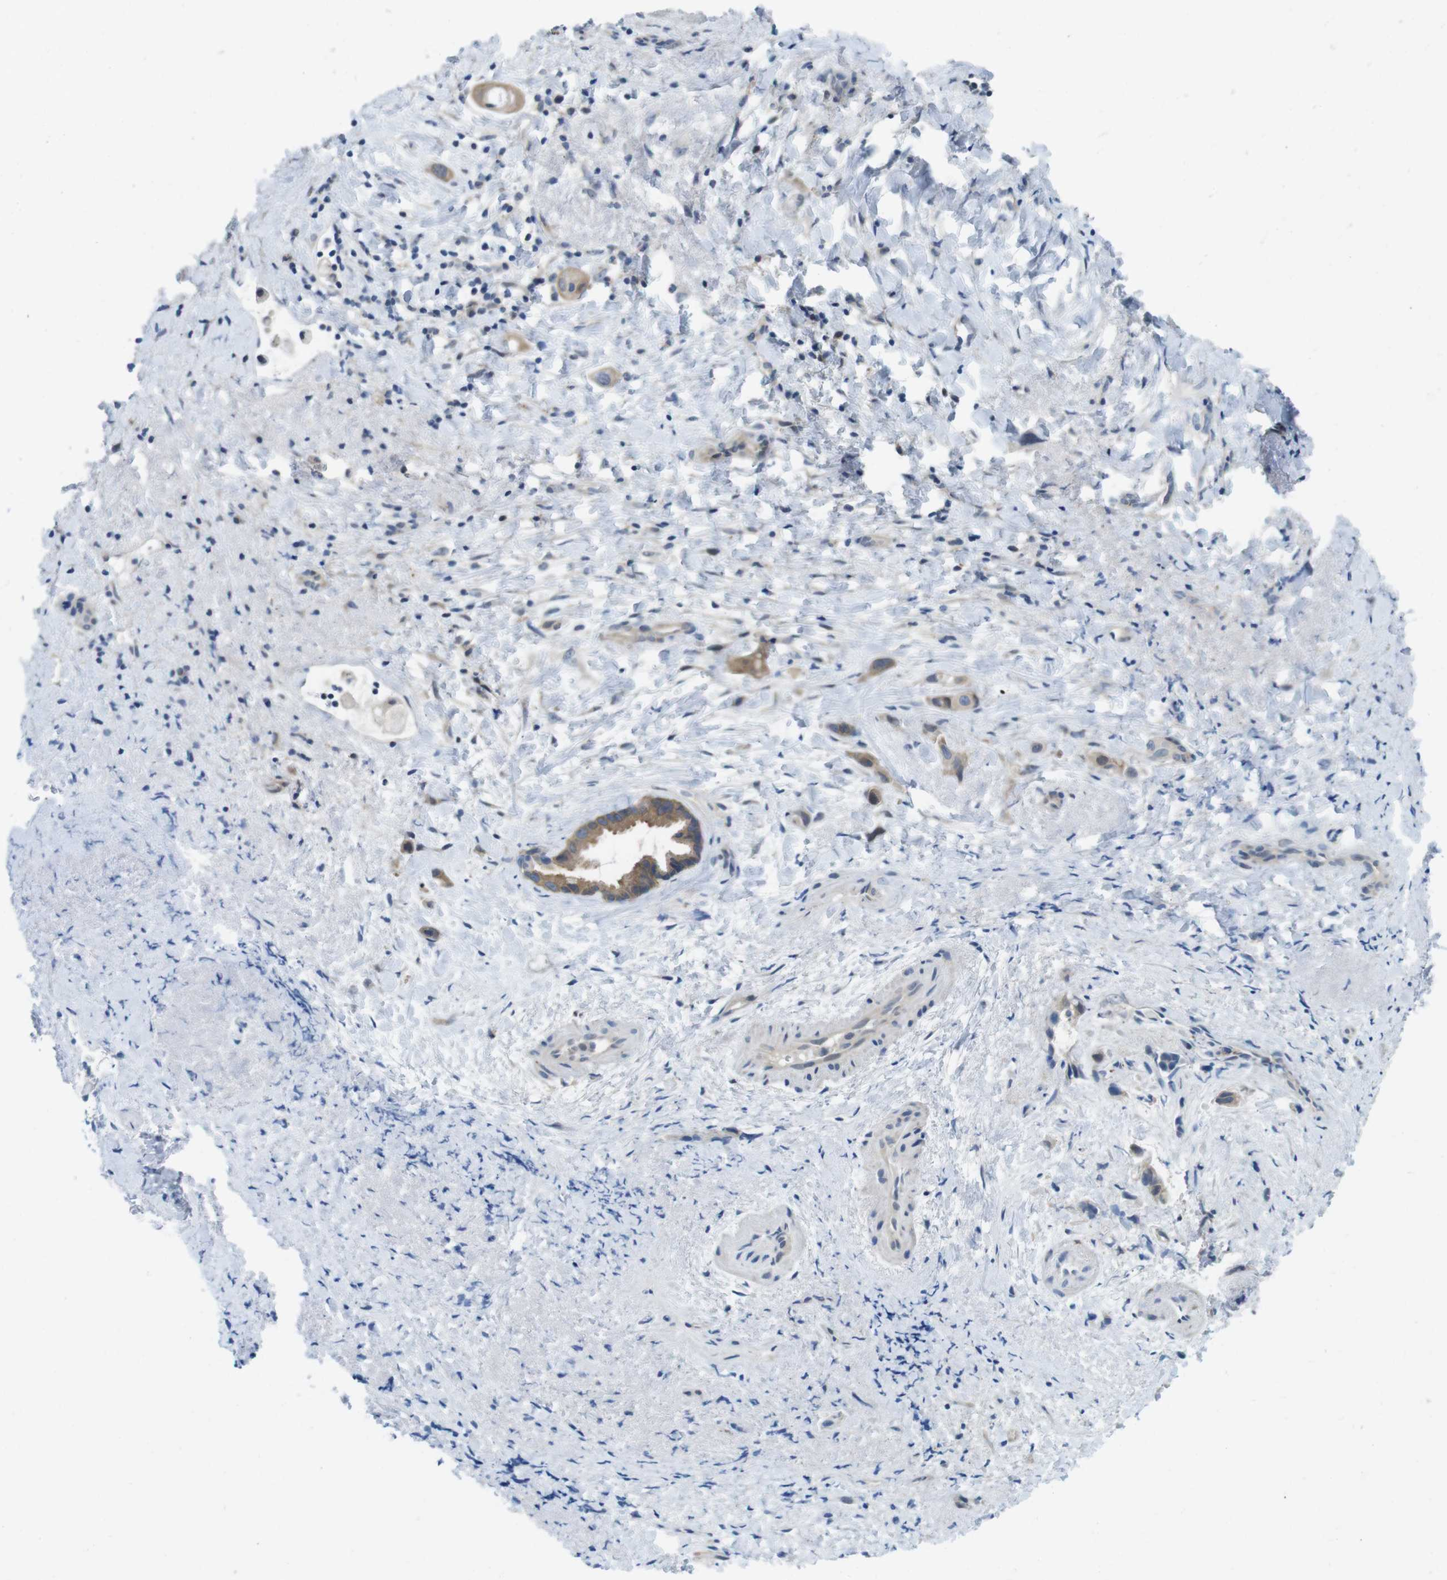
{"staining": {"intensity": "moderate", "quantity": ">75%", "location": "cytoplasmic/membranous"}, "tissue": "liver cancer", "cell_type": "Tumor cells", "image_type": "cancer", "snomed": [{"axis": "morphology", "description": "Cholangiocarcinoma"}, {"axis": "topography", "description": "Liver"}], "caption": "High-magnification brightfield microscopy of cholangiocarcinoma (liver) stained with DAB (brown) and counterstained with hematoxylin (blue). tumor cells exhibit moderate cytoplasmic/membranous expression is seen in about>75% of cells.", "gene": "CASP2", "patient": {"sex": "female", "age": 65}}